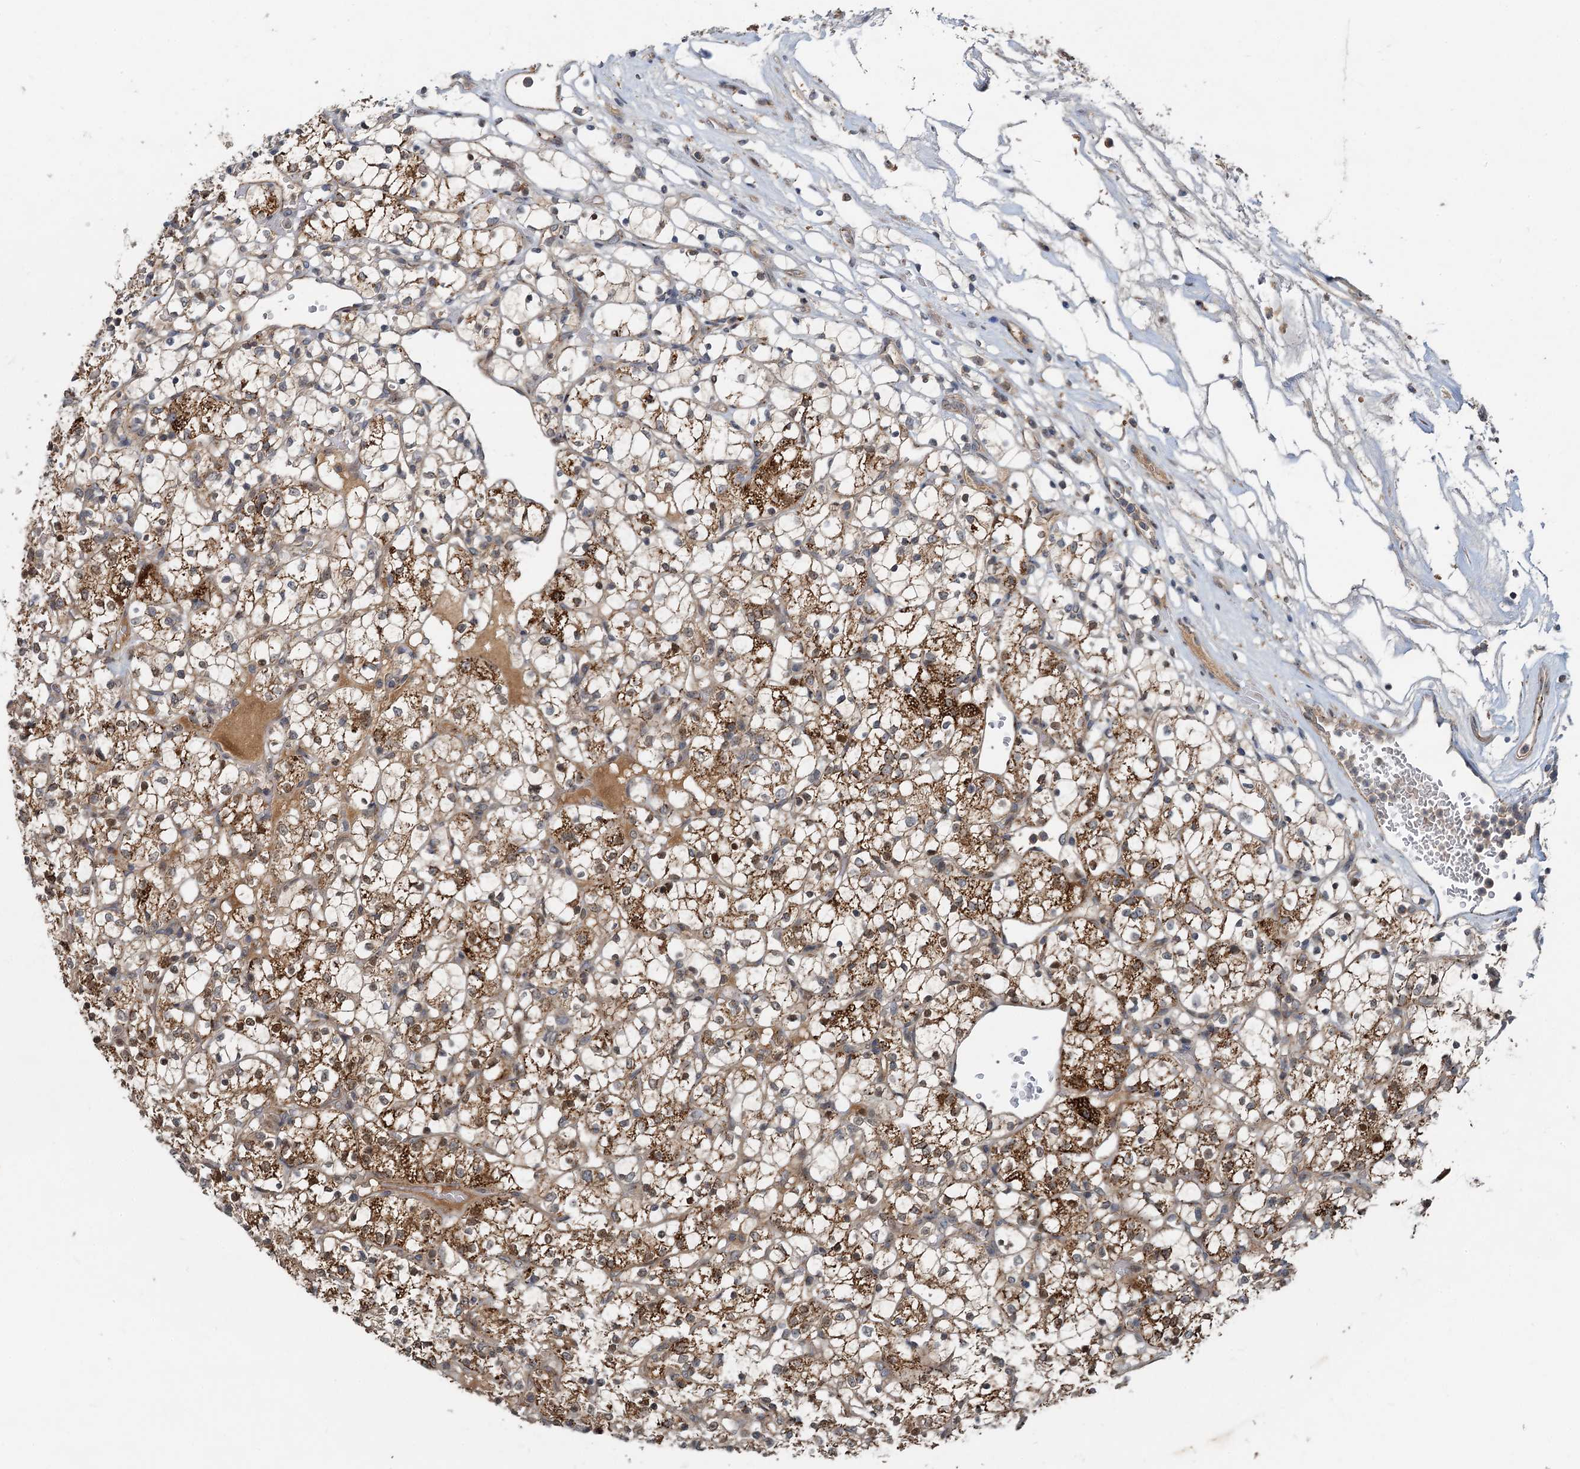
{"staining": {"intensity": "strong", "quantity": "25%-75%", "location": "cytoplasmic/membranous"}, "tissue": "renal cancer", "cell_type": "Tumor cells", "image_type": "cancer", "snomed": [{"axis": "morphology", "description": "Adenocarcinoma, NOS"}, {"axis": "topography", "description": "Kidney"}], "caption": "Renal cancer (adenocarcinoma) was stained to show a protein in brown. There is high levels of strong cytoplasmic/membranous positivity in about 25%-75% of tumor cells.", "gene": "CEP68", "patient": {"sex": "female", "age": 69}}